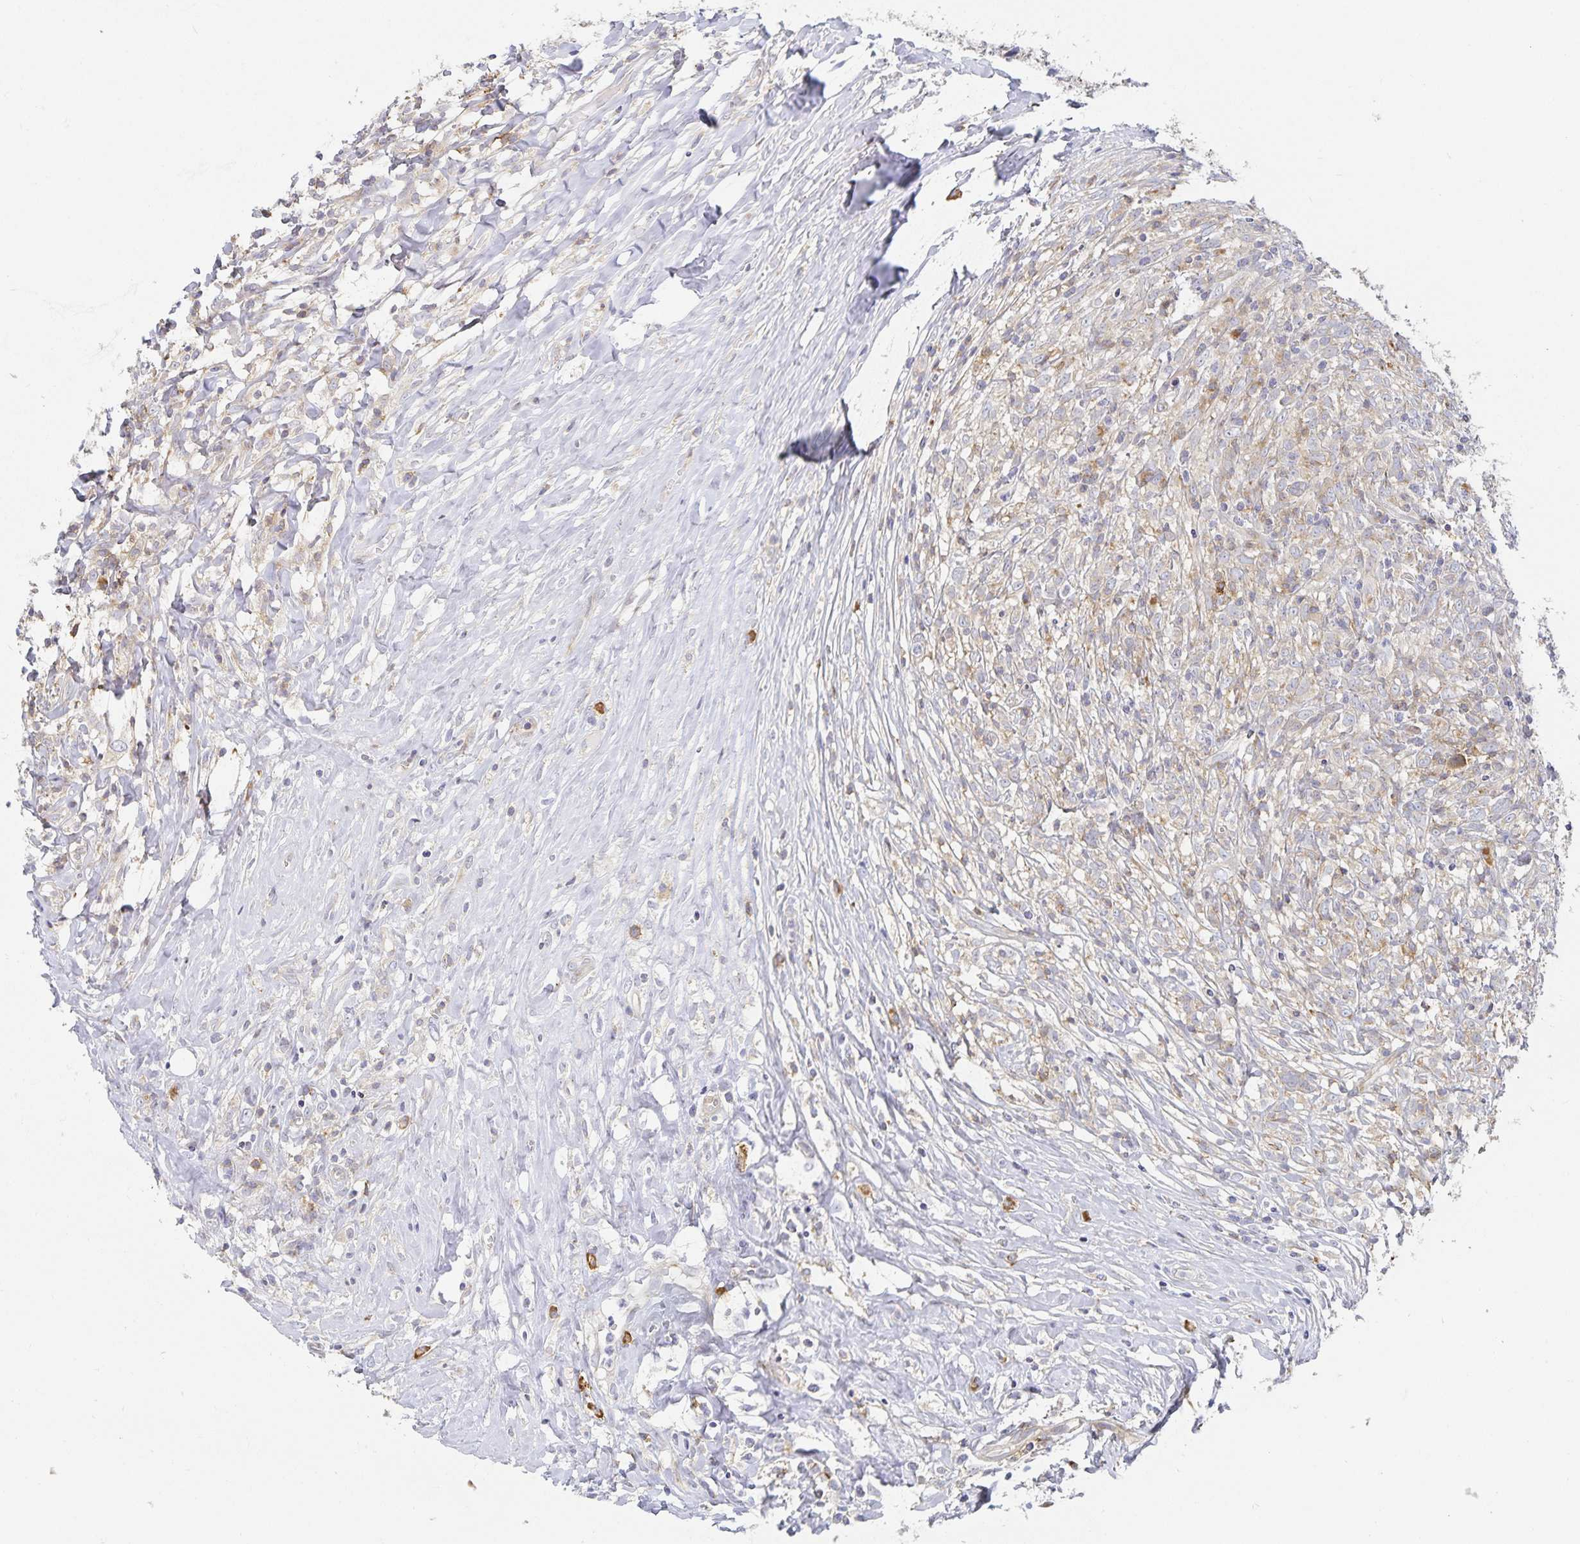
{"staining": {"intensity": "negative", "quantity": "none", "location": "none"}, "tissue": "lymphoma", "cell_type": "Tumor cells", "image_type": "cancer", "snomed": [{"axis": "morphology", "description": "Hodgkin's disease, NOS"}, {"axis": "topography", "description": "No Tissue"}], "caption": "A photomicrograph of human Hodgkin's disease is negative for staining in tumor cells.", "gene": "NOMO1", "patient": {"sex": "female", "age": 21}}